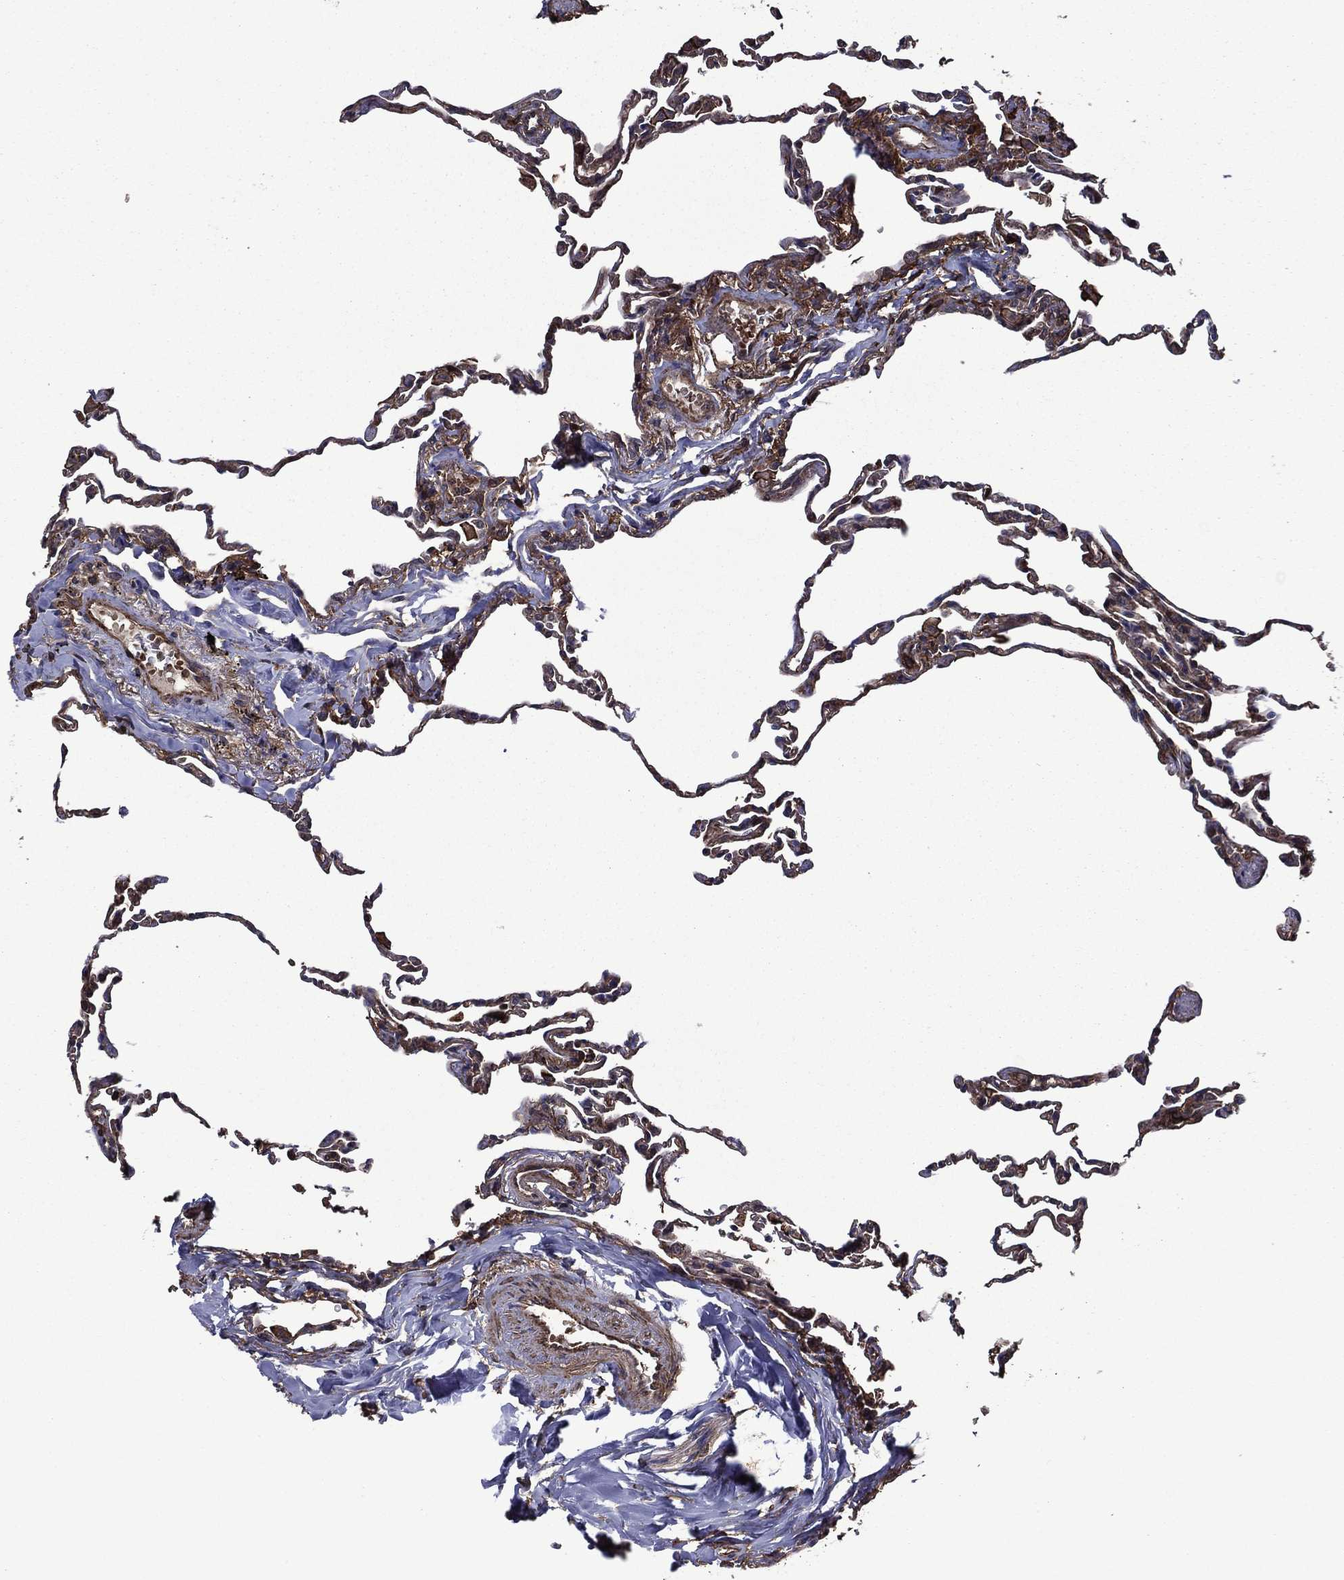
{"staining": {"intensity": "moderate", "quantity": "25%-75%", "location": "cytoplasmic/membranous"}, "tissue": "lung", "cell_type": "Alveolar cells", "image_type": "normal", "snomed": [{"axis": "morphology", "description": "Normal tissue, NOS"}, {"axis": "topography", "description": "Lung"}], "caption": "Human lung stained for a protein (brown) displays moderate cytoplasmic/membranous positive positivity in approximately 25%-75% of alveolar cells.", "gene": "PLPP3", "patient": {"sex": "female", "age": 57}}